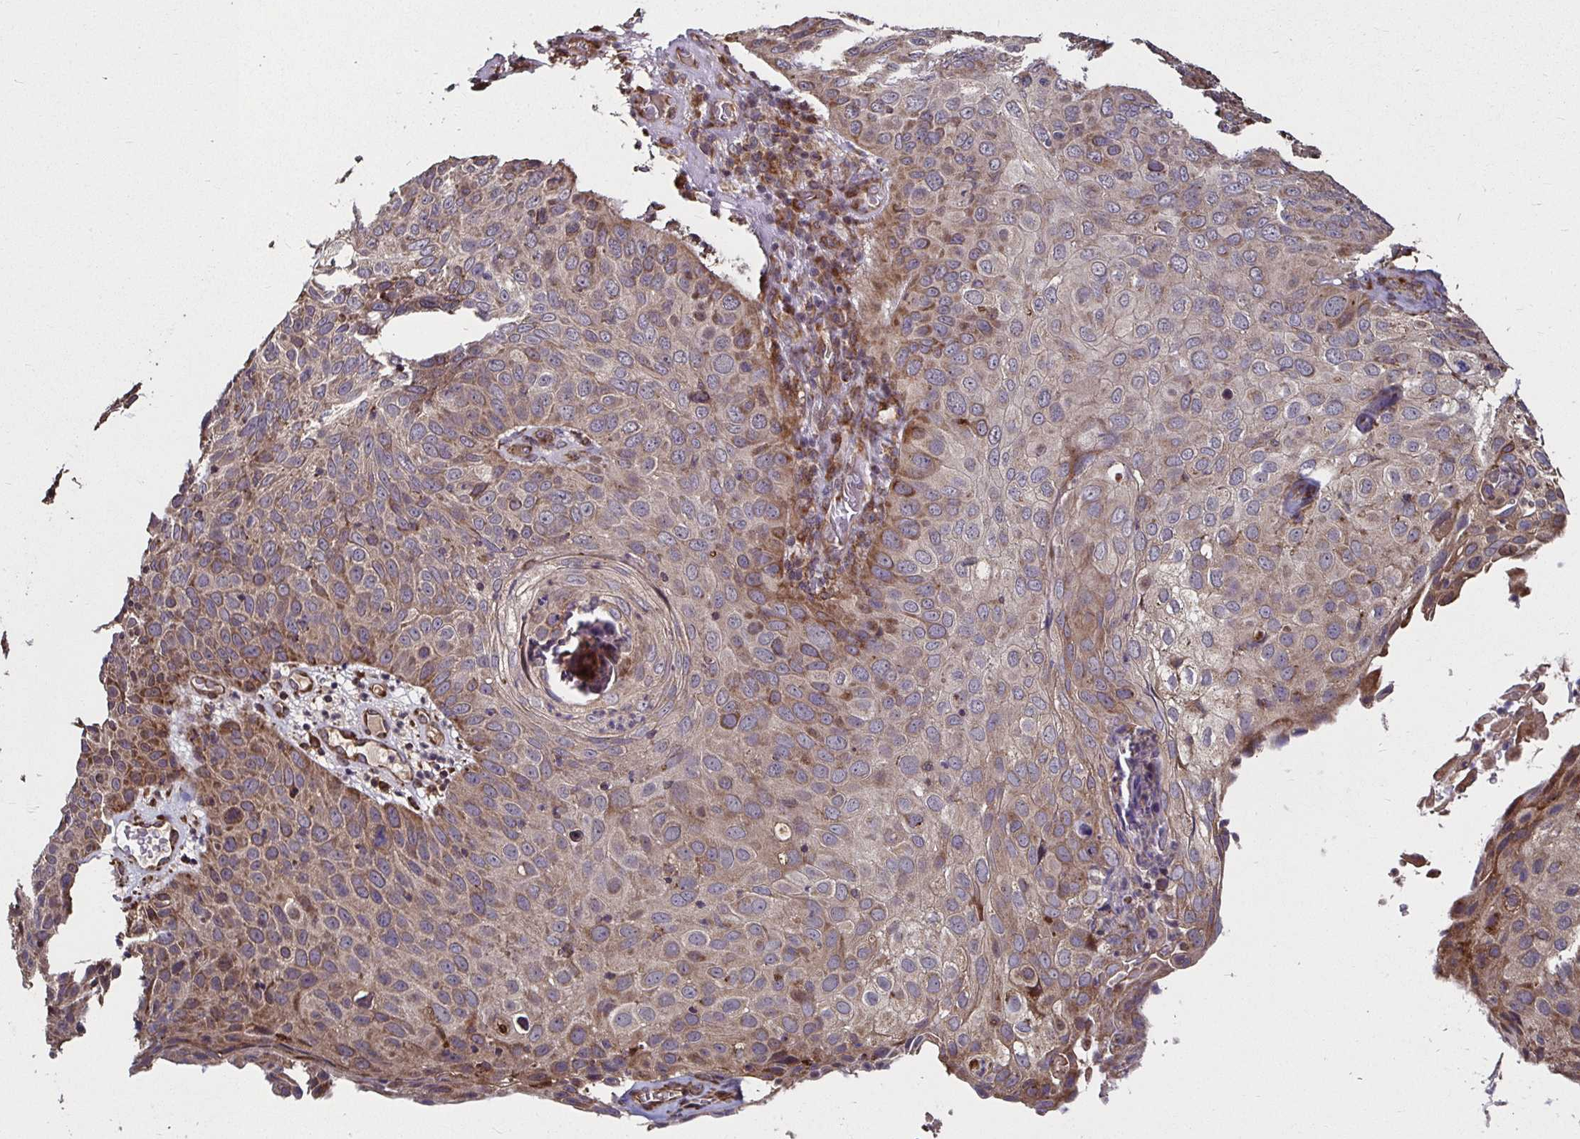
{"staining": {"intensity": "moderate", "quantity": "<25%", "location": "cytoplasmic/membranous"}, "tissue": "skin cancer", "cell_type": "Tumor cells", "image_type": "cancer", "snomed": [{"axis": "morphology", "description": "Squamous cell carcinoma, NOS"}, {"axis": "topography", "description": "Skin"}], "caption": "Tumor cells display low levels of moderate cytoplasmic/membranous expression in approximately <25% of cells in human squamous cell carcinoma (skin). The protein is stained brown, and the nuclei are stained in blue (DAB IHC with brightfield microscopy, high magnification).", "gene": "MLST8", "patient": {"sex": "male", "age": 87}}